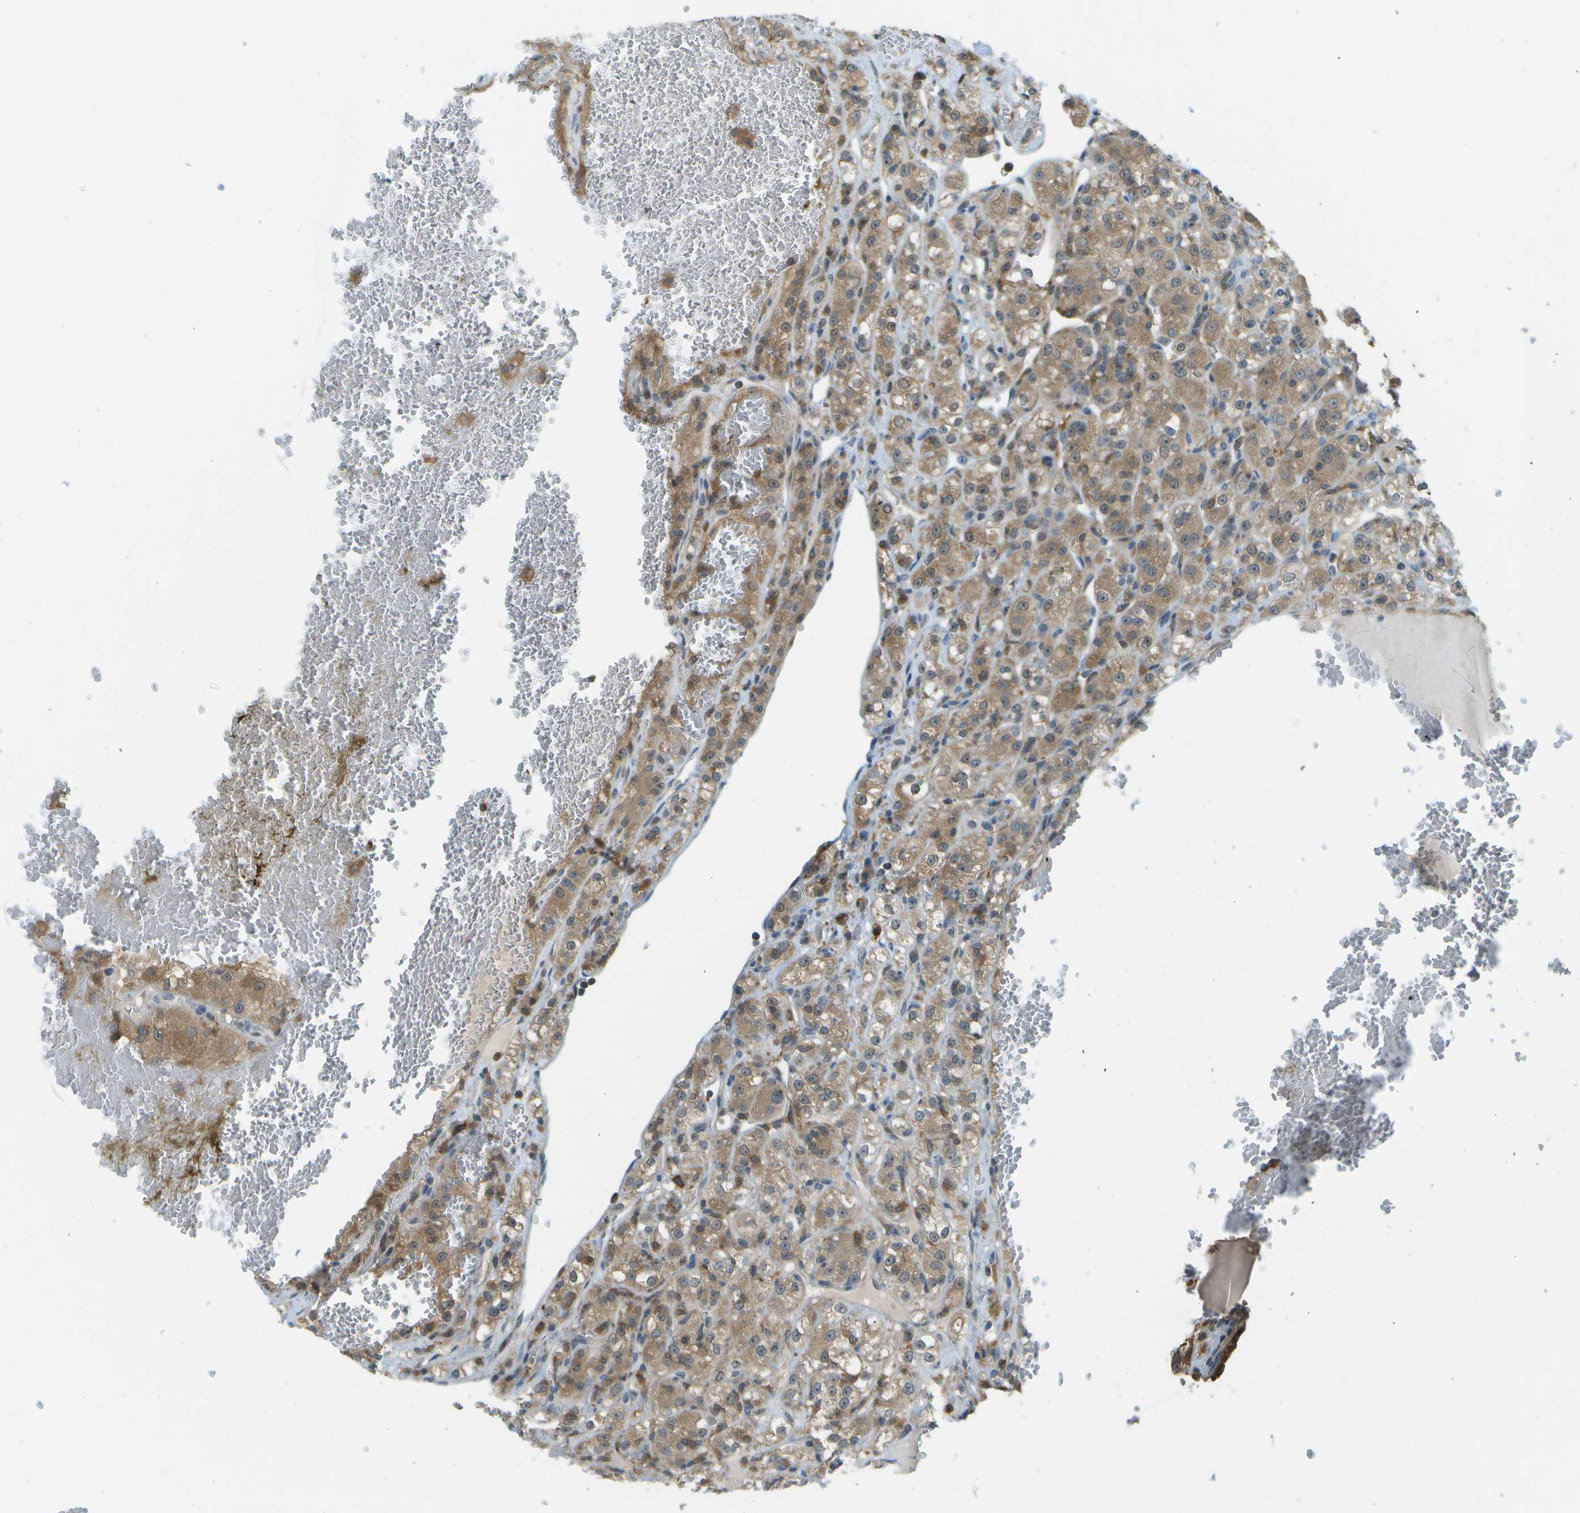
{"staining": {"intensity": "moderate", "quantity": ">75%", "location": "cytoplasmic/membranous"}, "tissue": "renal cancer", "cell_type": "Tumor cells", "image_type": "cancer", "snomed": [{"axis": "morphology", "description": "Normal tissue, NOS"}, {"axis": "morphology", "description": "Adenocarcinoma, NOS"}, {"axis": "topography", "description": "Kidney"}], "caption": "Tumor cells show medium levels of moderate cytoplasmic/membranous expression in about >75% of cells in human adenocarcinoma (renal).", "gene": "CDH23", "patient": {"sex": "male", "age": 61}}